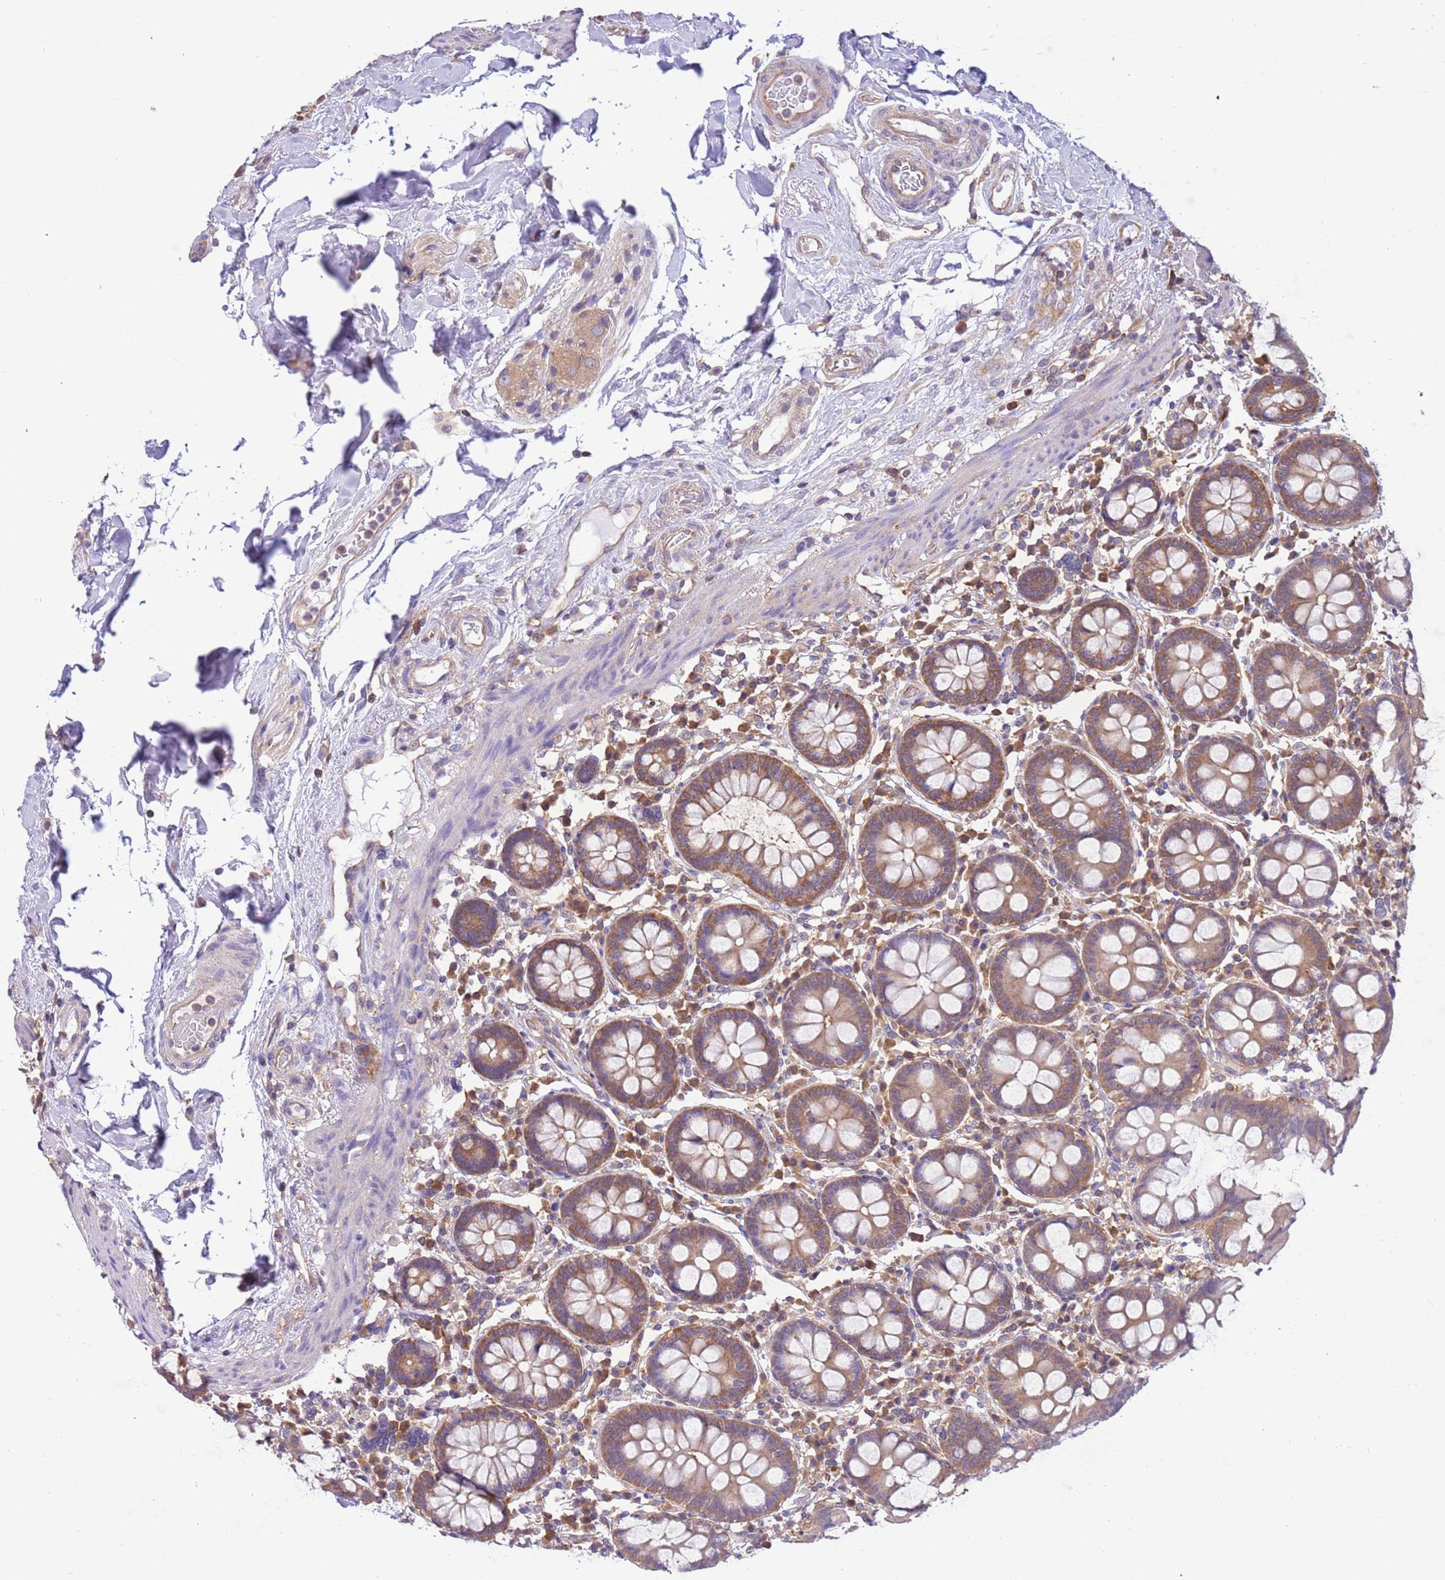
{"staining": {"intensity": "weak", "quantity": ">75%", "location": "cytoplasmic/membranous"}, "tissue": "colon", "cell_type": "Endothelial cells", "image_type": "normal", "snomed": [{"axis": "morphology", "description": "Normal tissue, NOS"}, {"axis": "topography", "description": "Colon"}], "caption": "High-magnification brightfield microscopy of normal colon stained with DAB (brown) and counterstained with hematoxylin (blue). endothelial cells exhibit weak cytoplasmic/membranous positivity is identified in about>75% of cells. (brown staining indicates protein expression, while blue staining denotes nuclei).", "gene": "STIP1", "patient": {"sex": "female", "age": 79}}